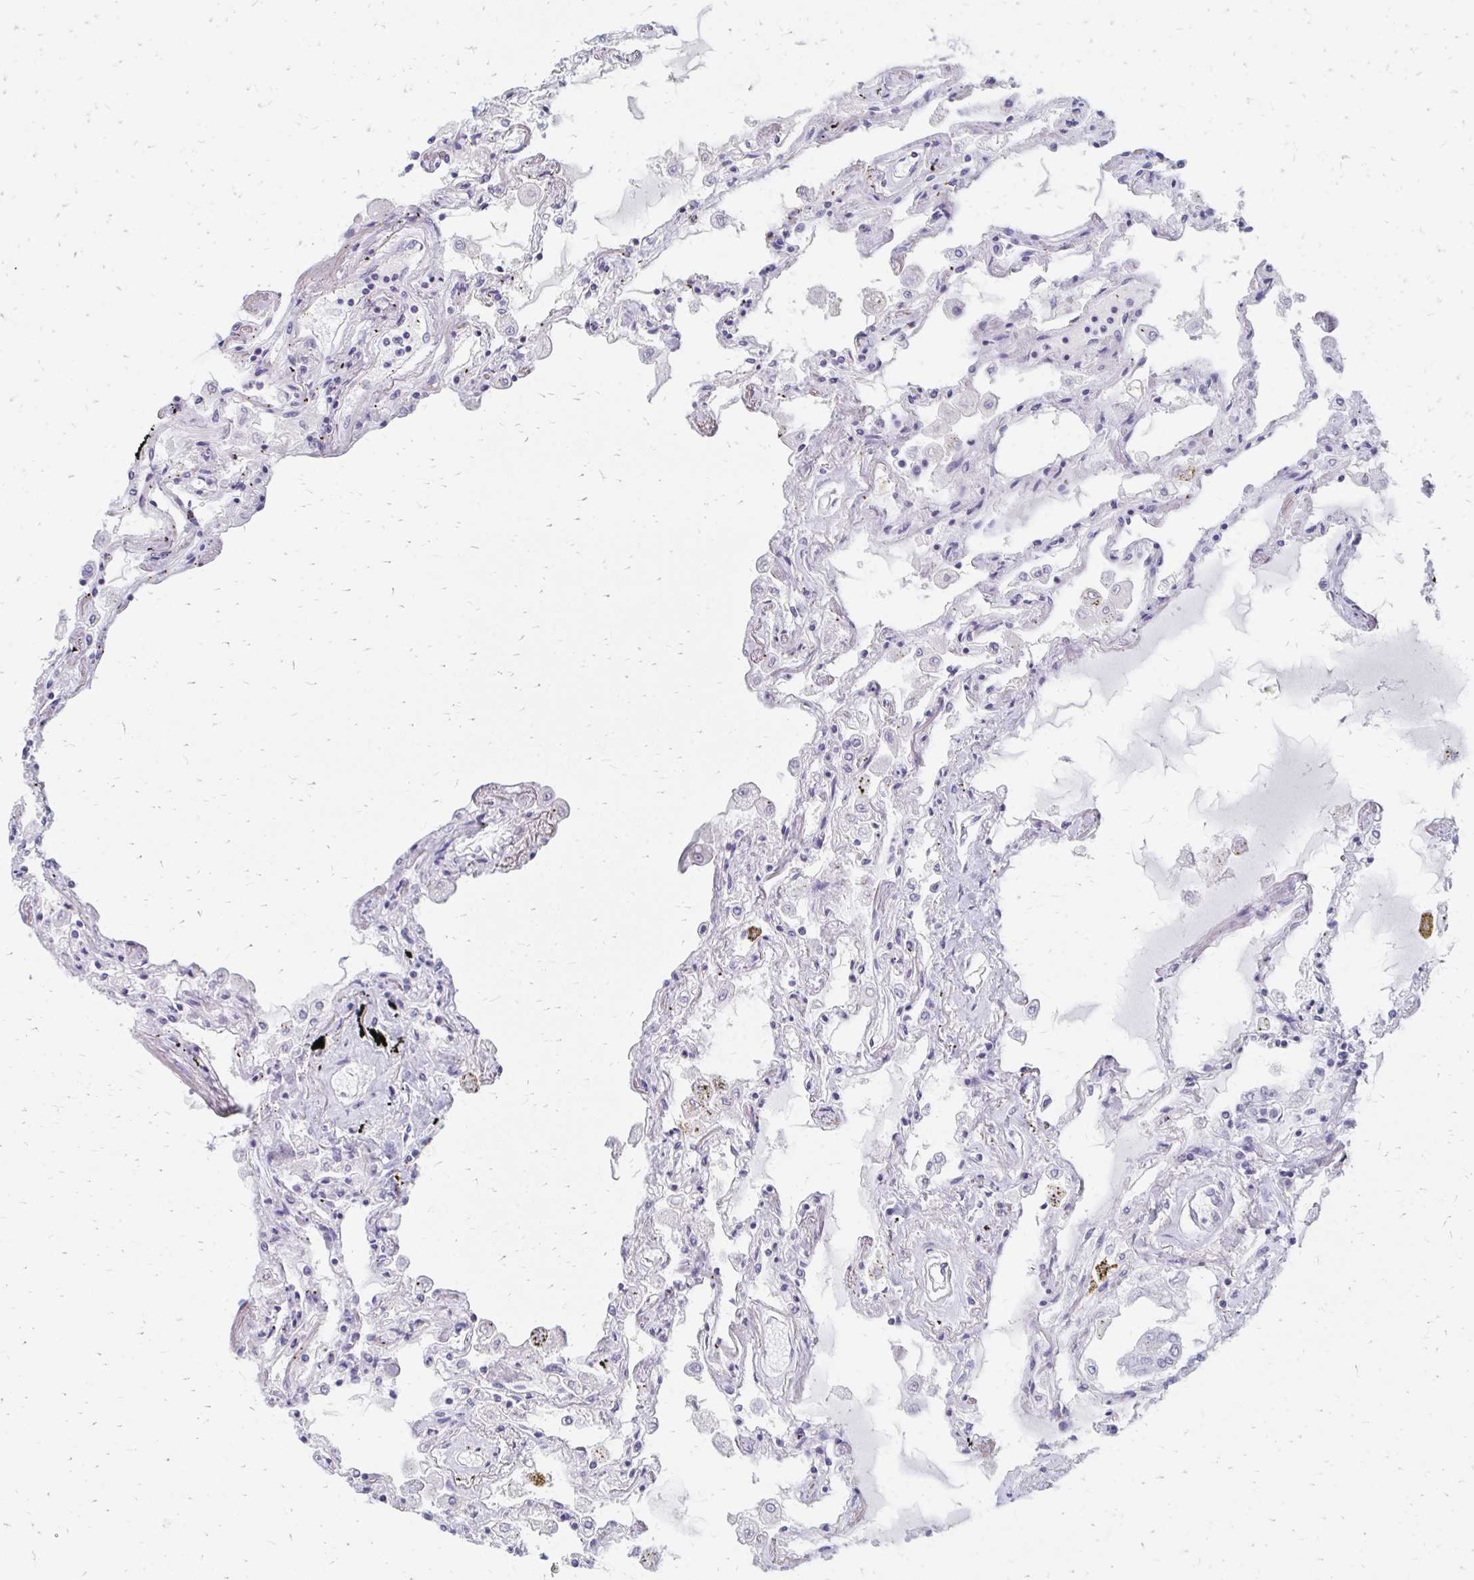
{"staining": {"intensity": "moderate", "quantity": "<25%", "location": "cytoplasmic/membranous"}, "tissue": "lung", "cell_type": "Alveolar cells", "image_type": "normal", "snomed": [{"axis": "morphology", "description": "Normal tissue, NOS"}, {"axis": "morphology", "description": "Adenocarcinoma, NOS"}, {"axis": "topography", "description": "Cartilage tissue"}, {"axis": "topography", "description": "Lung"}], "caption": "Lung stained for a protein (brown) reveals moderate cytoplasmic/membranous positive staining in approximately <25% of alveolar cells.", "gene": "OR10V1", "patient": {"sex": "female", "age": 67}}